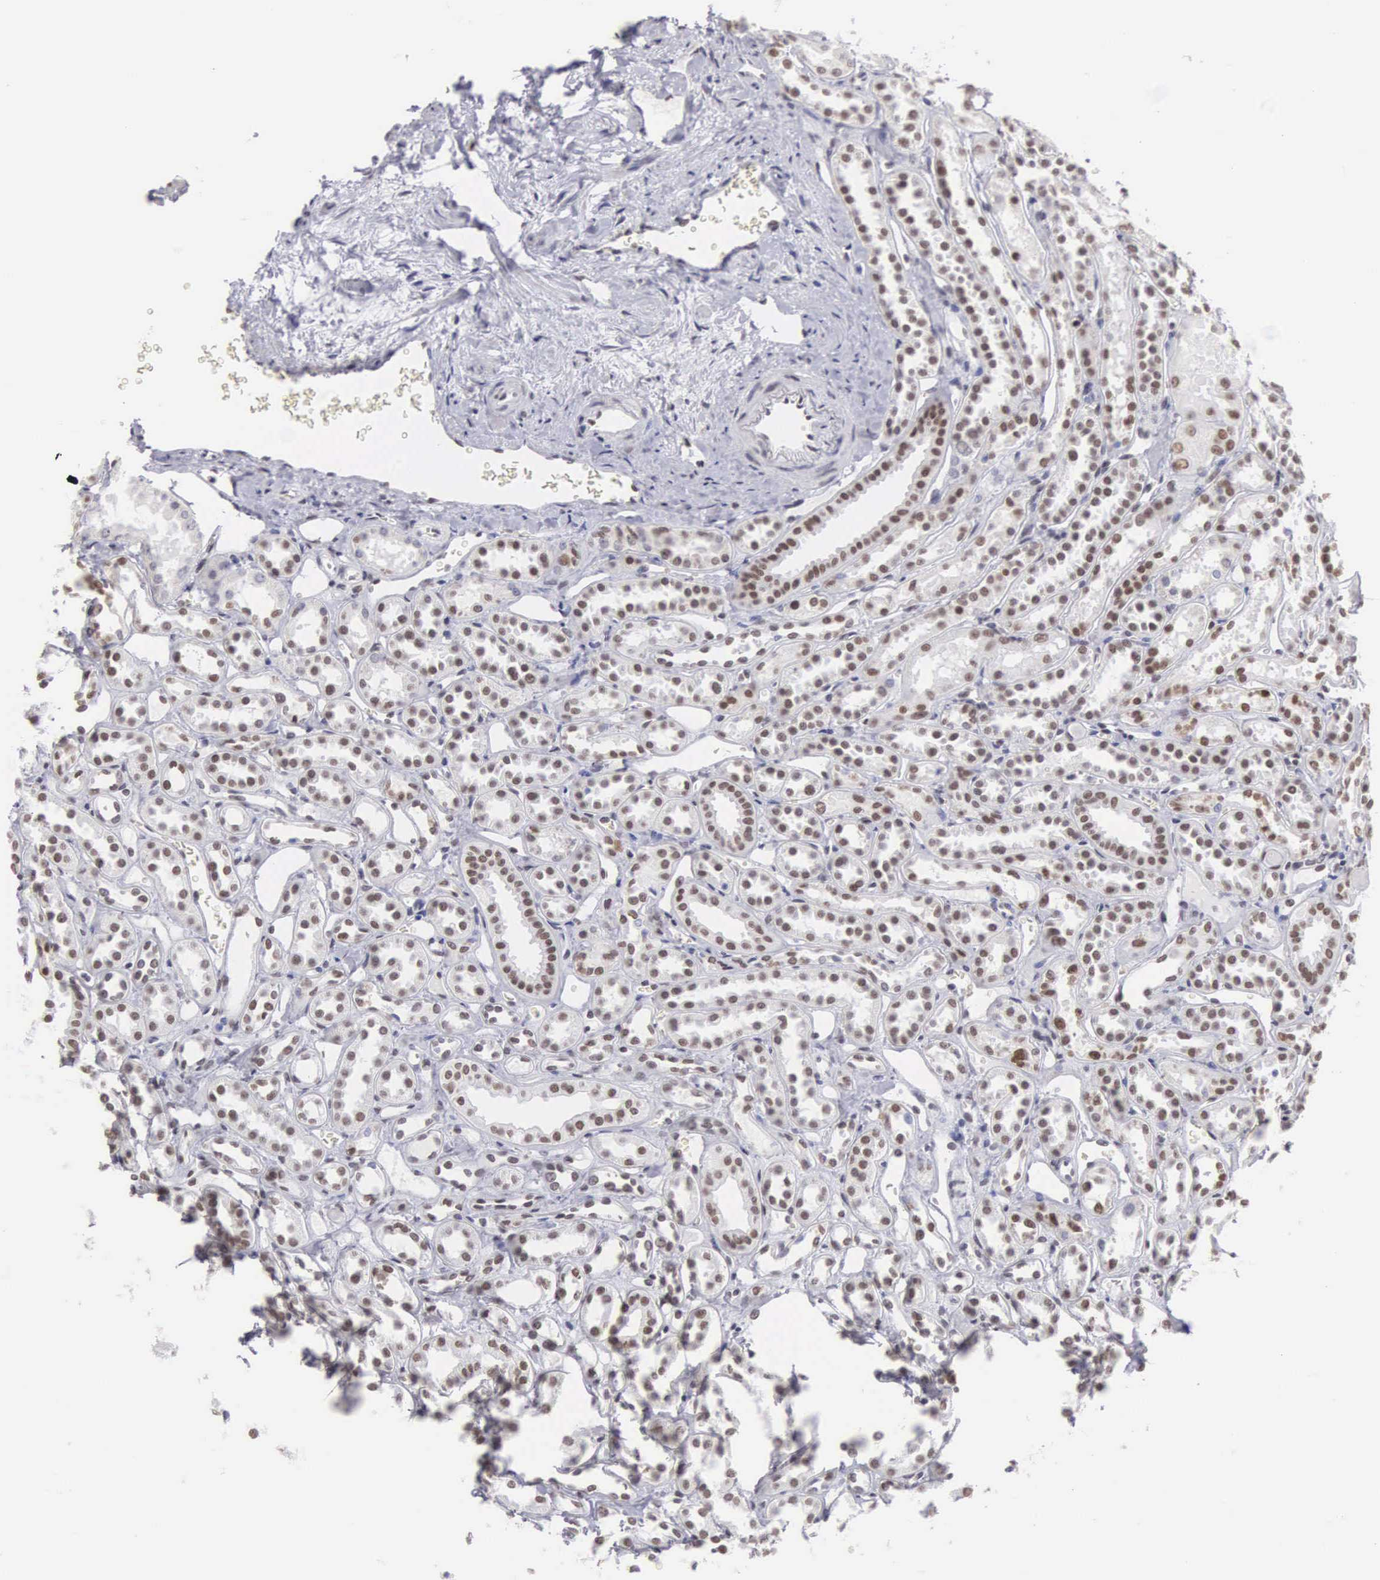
{"staining": {"intensity": "moderate", "quantity": "25%-75%", "location": "nuclear"}, "tissue": "kidney", "cell_type": "Cells in glomeruli", "image_type": "normal", "snomed": [{"axis": "morphology", "description": "Normal tissue, NOS"}, {"axis": "topography", "description": "Kidney"}], "caption": "Immunohistochemical staining of benign human kidney reveals medium levels of moderate nuclear expression in about 25%-75% of cells in glomeruli.", "gene": "CSTF2", "patient": {"sex": "female", "age": 52}}